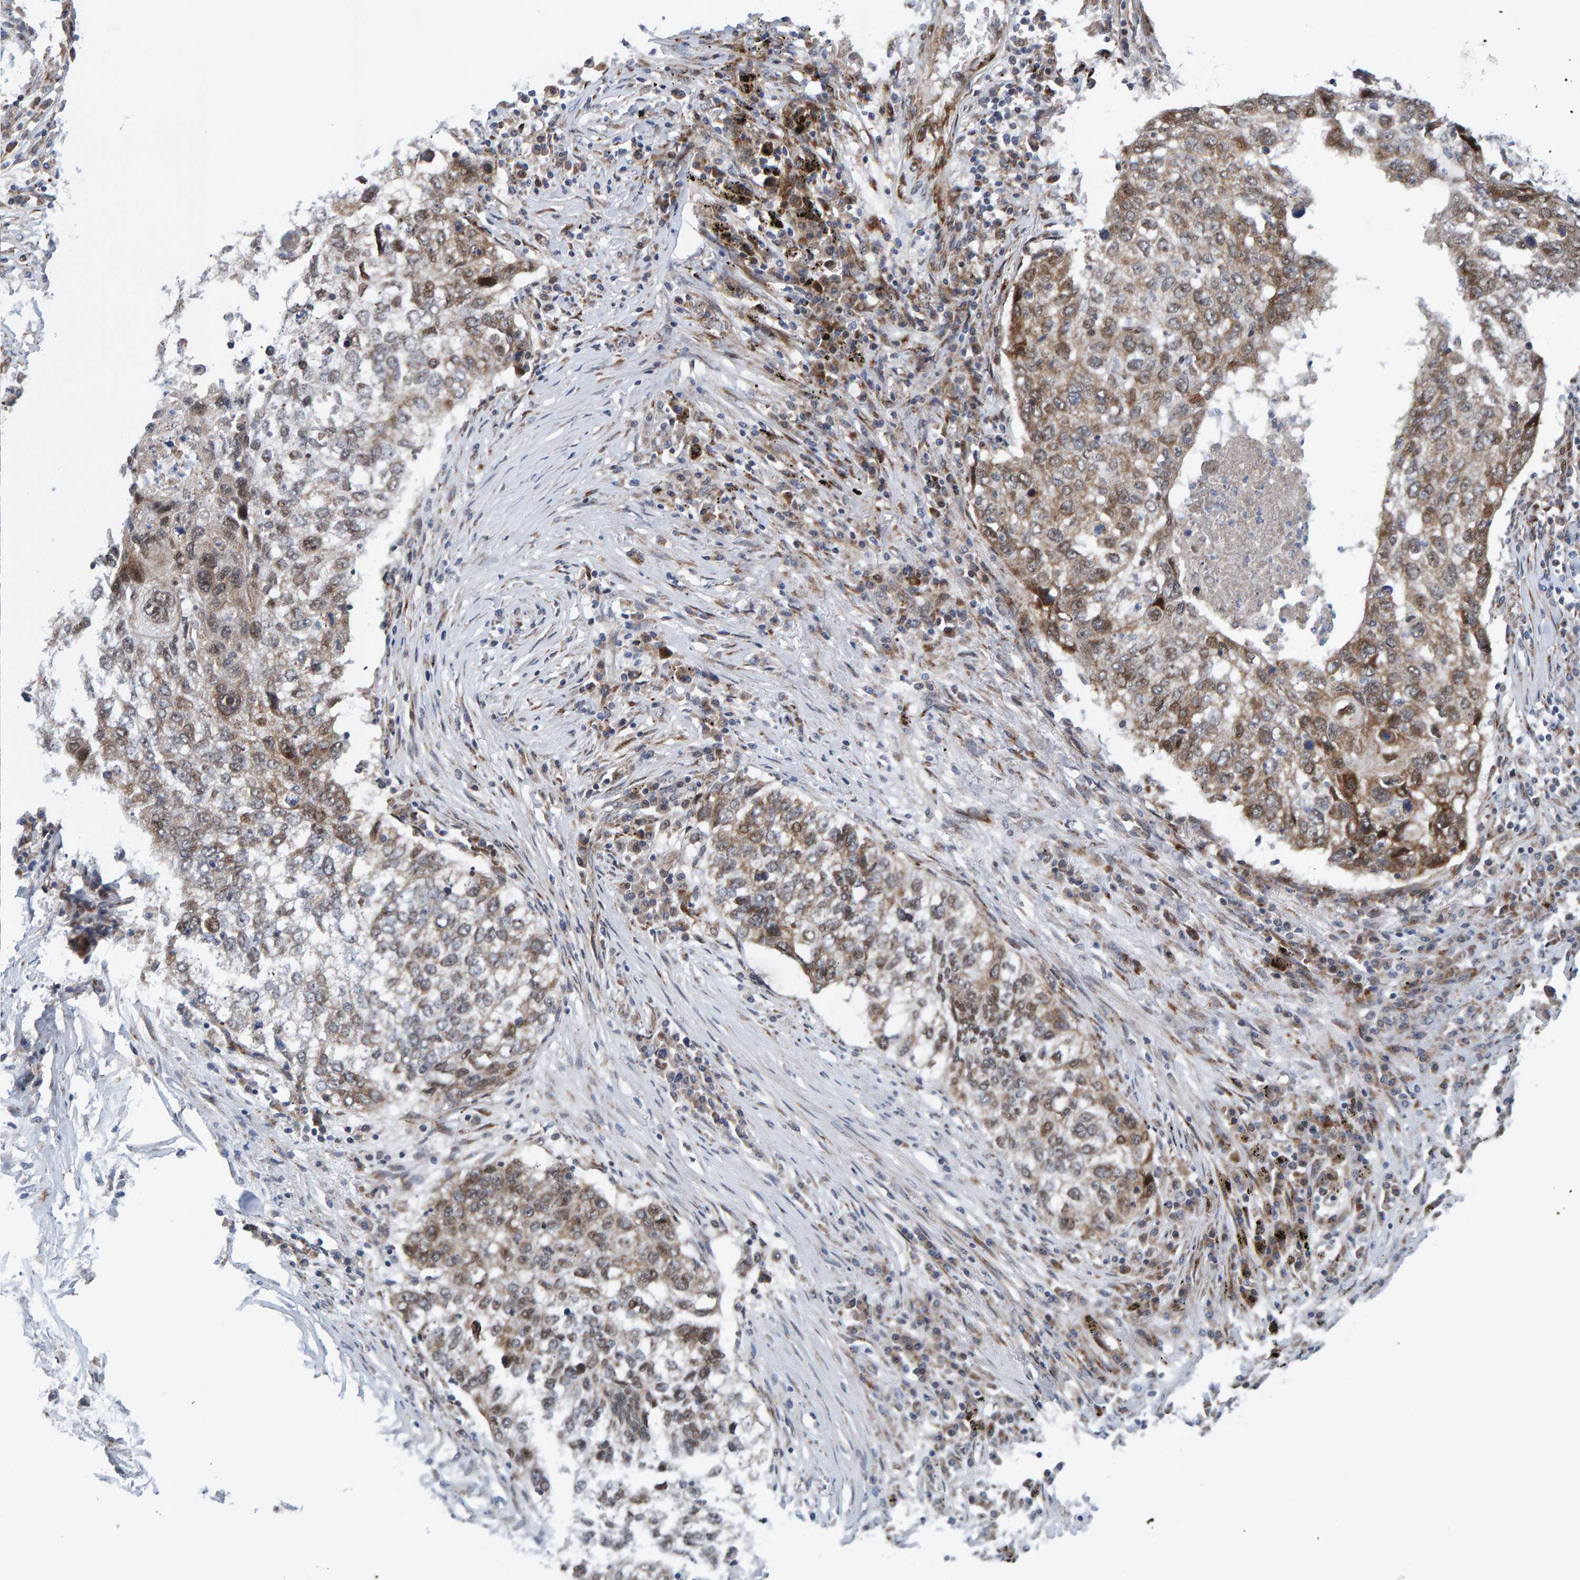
{"staining": {"intensity": "weak", "quantity": "25%-75%", "location": "cytoplasmic/membranous,nuclear"}, "tissue": "lung cancer", "cell_type": "Tumor cells", "image_type": "cancer", "snomed": [{"axis": "morphology", "description": "Squamous cell carcinoma, NOS"}, {"axis": "topography", "description": "Lung"}], "caption": "Lung squamous cell carcinoma stained for a protein displays weak cytoplasmic/membranous and nuclear positivity in tumor cells.", "gene": "MFSD6L", "patient": {"sex": "female", "age": 63}}